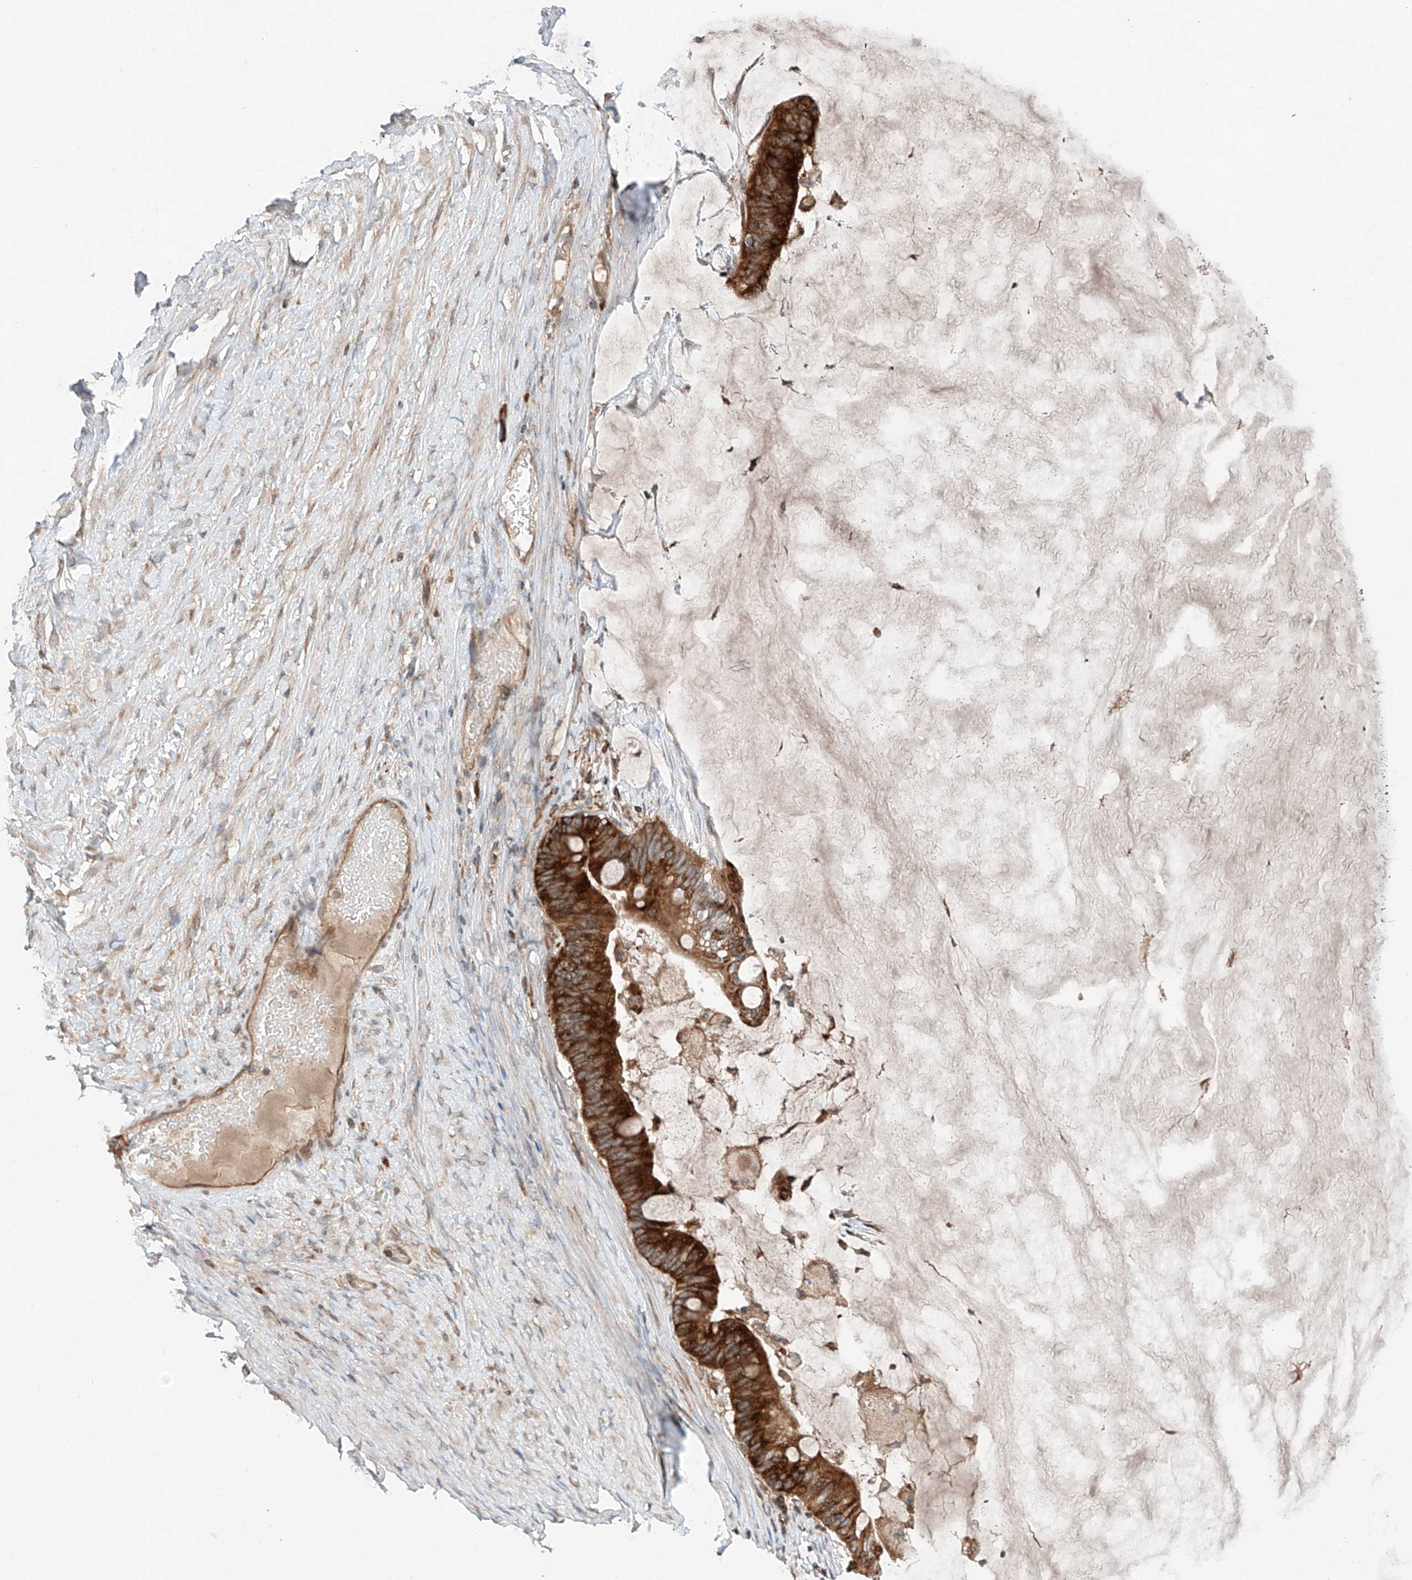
{"staining": {"intensity": "strong", "quantity": ">75%", "location": "cytoplasmic/membranous"}, "tissue": "ovarian cancer", "cell_type": "Tumor cells", "image_type": "cancer", "snomed": [{"axis": "morphology", "description": "Cystadenocarcinoma, mucinous, NOS"}, {"axis": "topography", "description": "Ovary"}], "caption": "Immunohistochemical staining of ovarian cancer (mucinous cystadenocarcinoma) exhibits strong cytoplasmic/membranous protein expression in approximately >75% of tumor cells.", "gene": "RUSC1", "patient": {"sex": "female", "age": 61}}